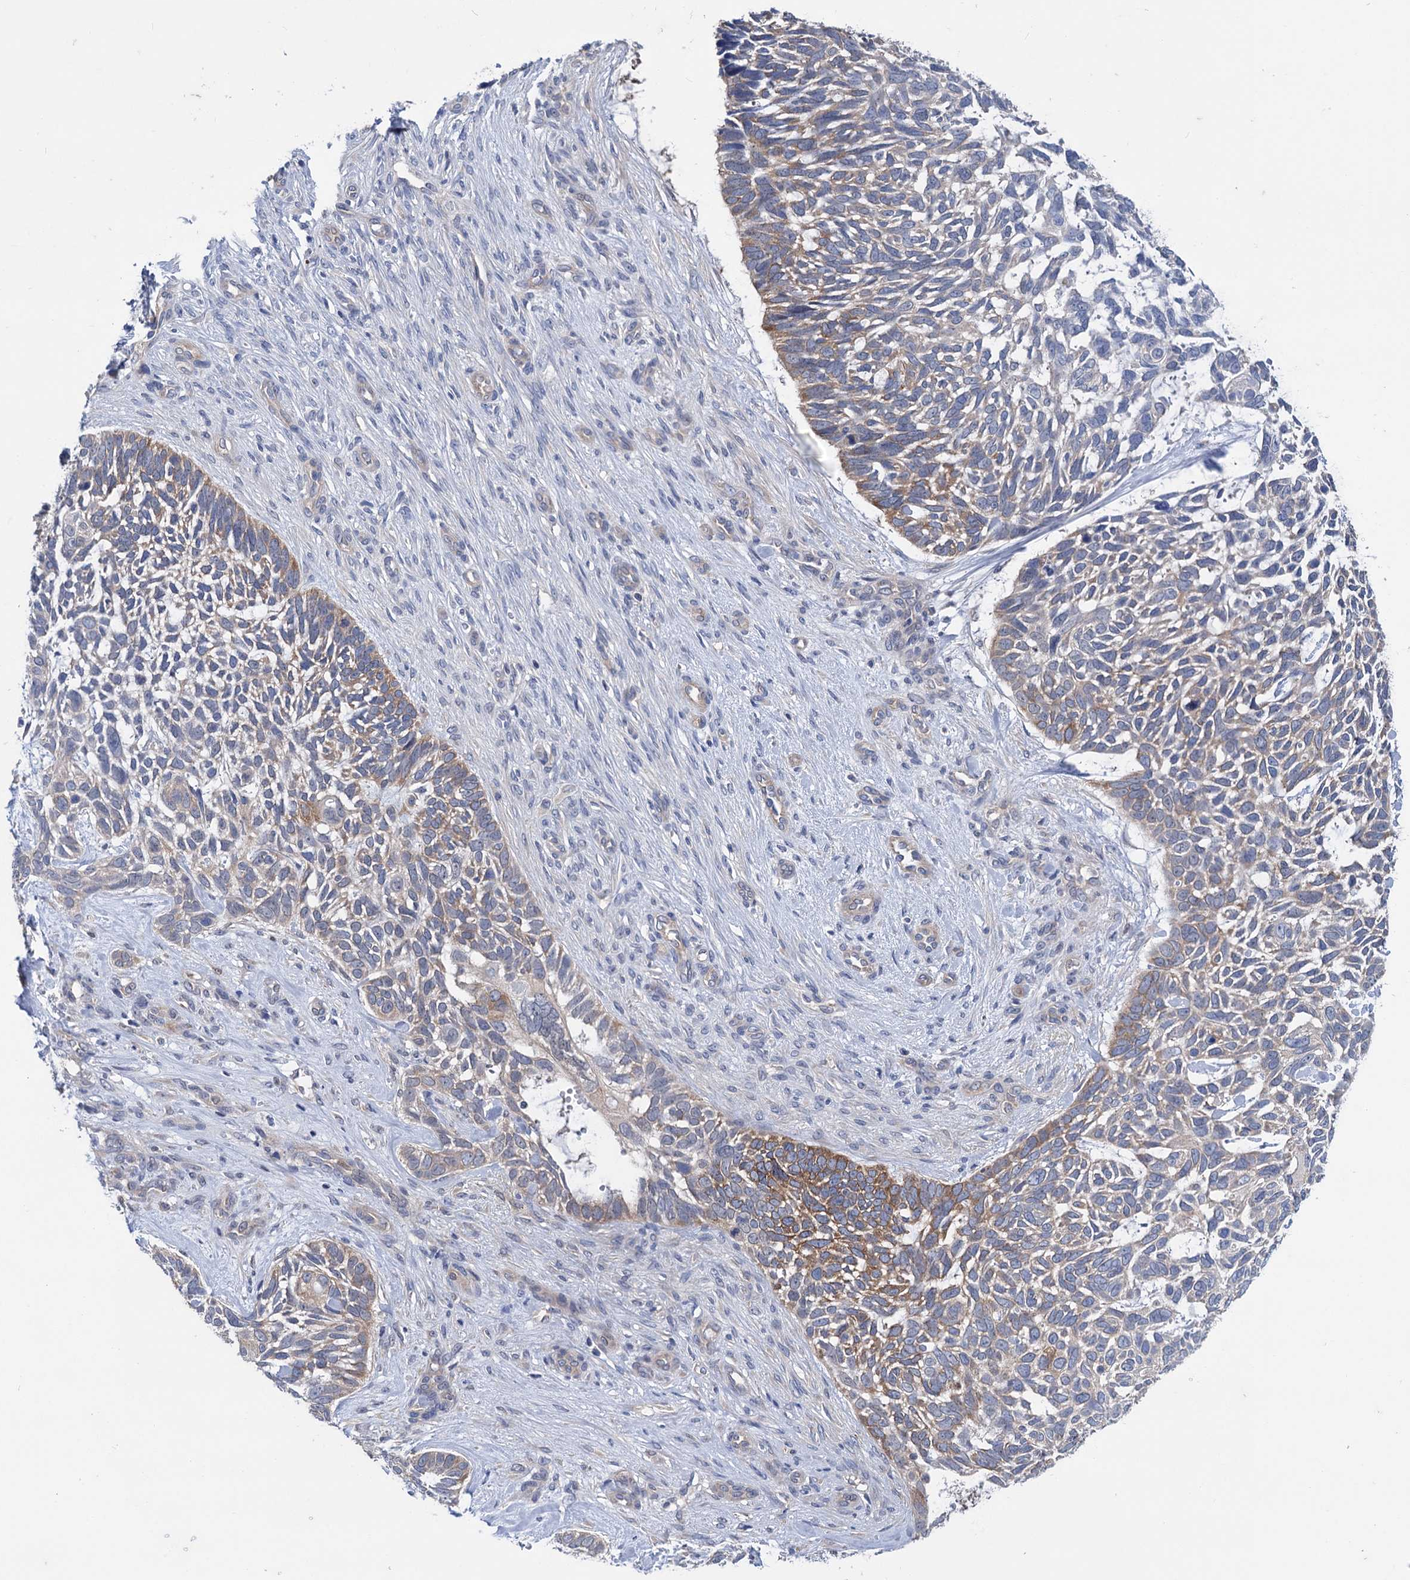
{"staining": {"intensity": "moderate", "quantity": "<25%", "location": "cytoplasmic/membranous"}, "tissue": "skin cancer", "cell_type": "Tumor cells", "image_type": "cancer", "snomed": [{"axis": "morphology", "description": "Basal cell carcinoma"}, {"axis": "topography", "description": "Skin"}], "caption": "Tumor cells reveal low levels of moderate cytoplasmic/membranous staining in approximately <25% of cells in human skin basal cell carcinoma.", "gene": "ZNRD2", "patient": {"sex": "male", "age": 88}}